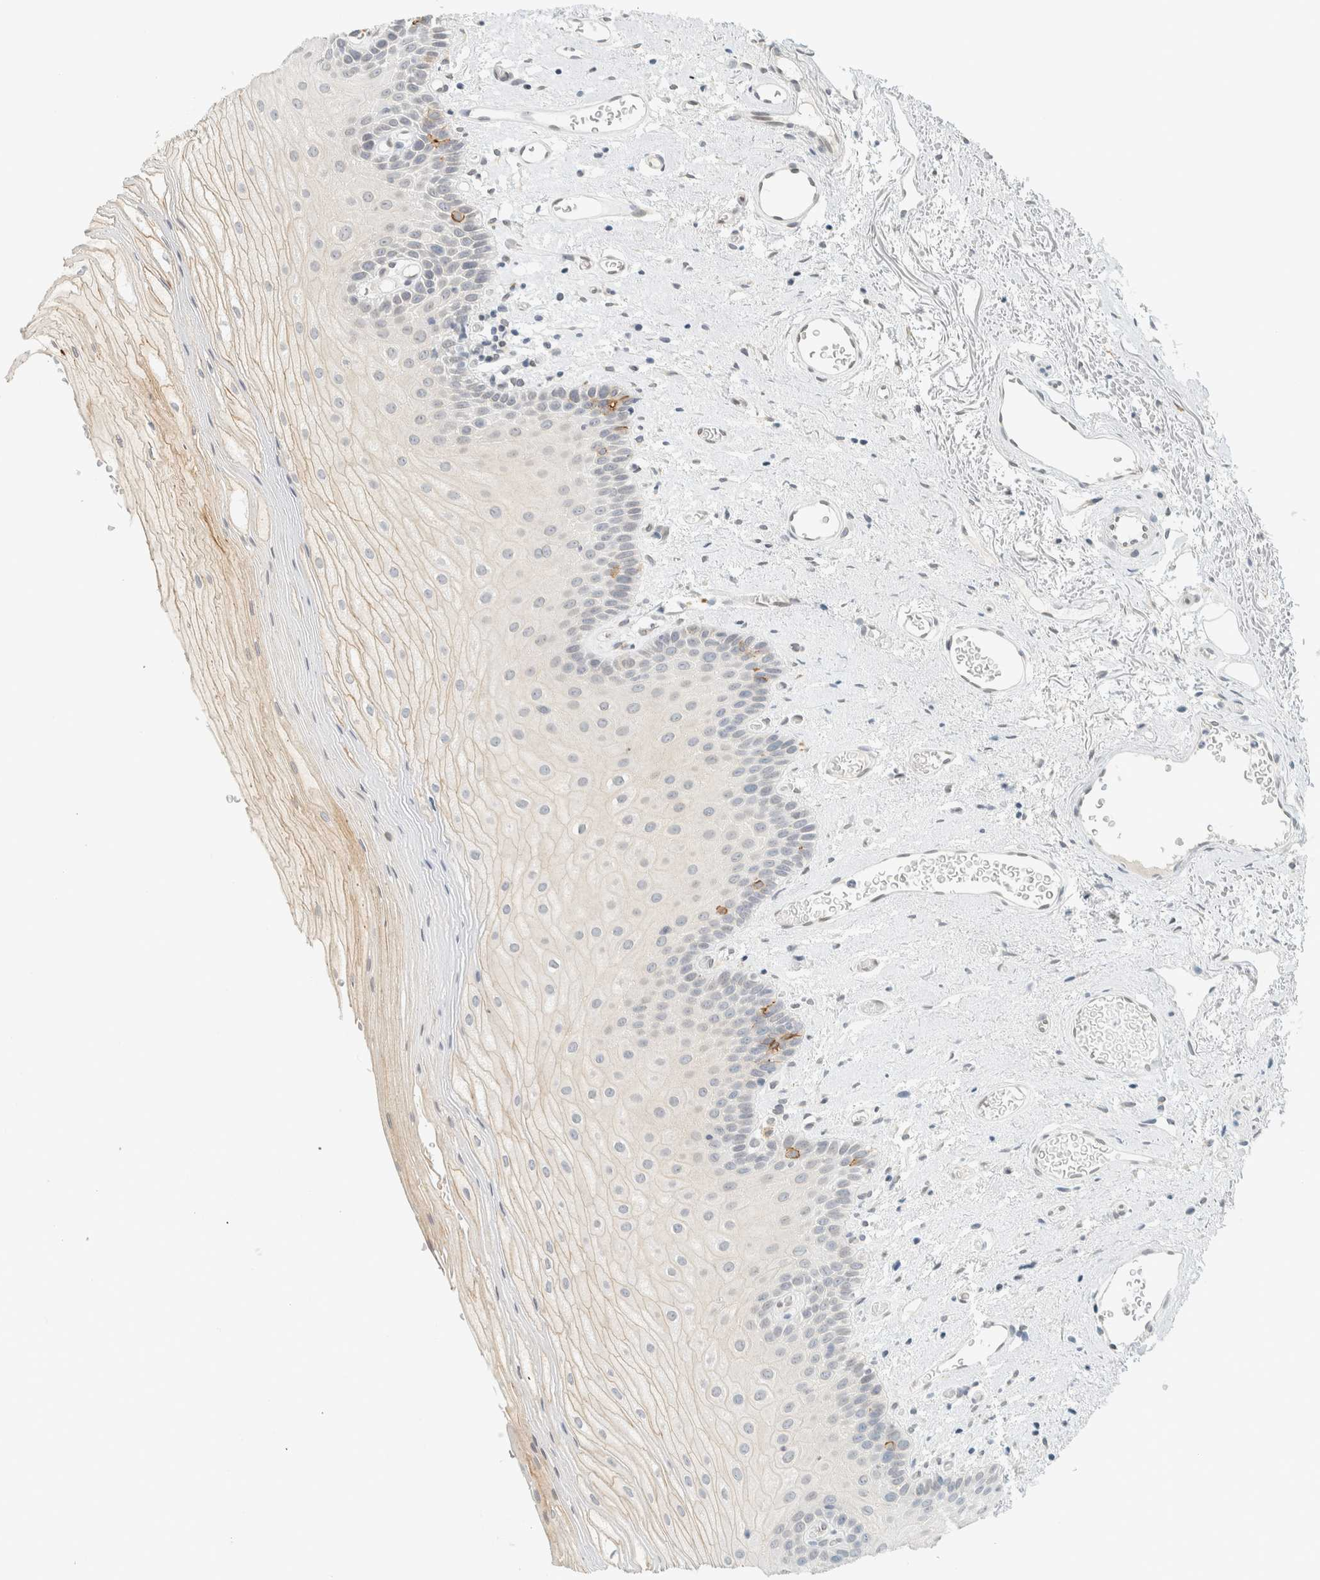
{"staining": {"intensity": "moderate", "quantity": "<25%", "location": "cytoplasmic/membranous"}, "tissue": "oral mucosa", "cell_type": "Squamous epithelial cells", "image_type": "normal", "snomed": [{"axis": "morphology", "description": "Normal tissue, NOS"}, {"axis": "topography", "description": "Oral tissue"}], "caption": "Immunohistochemical staining of unremarkable oral mucosa exhibits moderate cytoplasmic/membranous protein staining in about <25% of squamous epithelial cells. (DAB (3,3'-diaminobenzidine) = brown stain, brightfield microscopy at high magnification).", "gene": "C1QTNF12", "patient": {"sex": "male", "age": 52}}